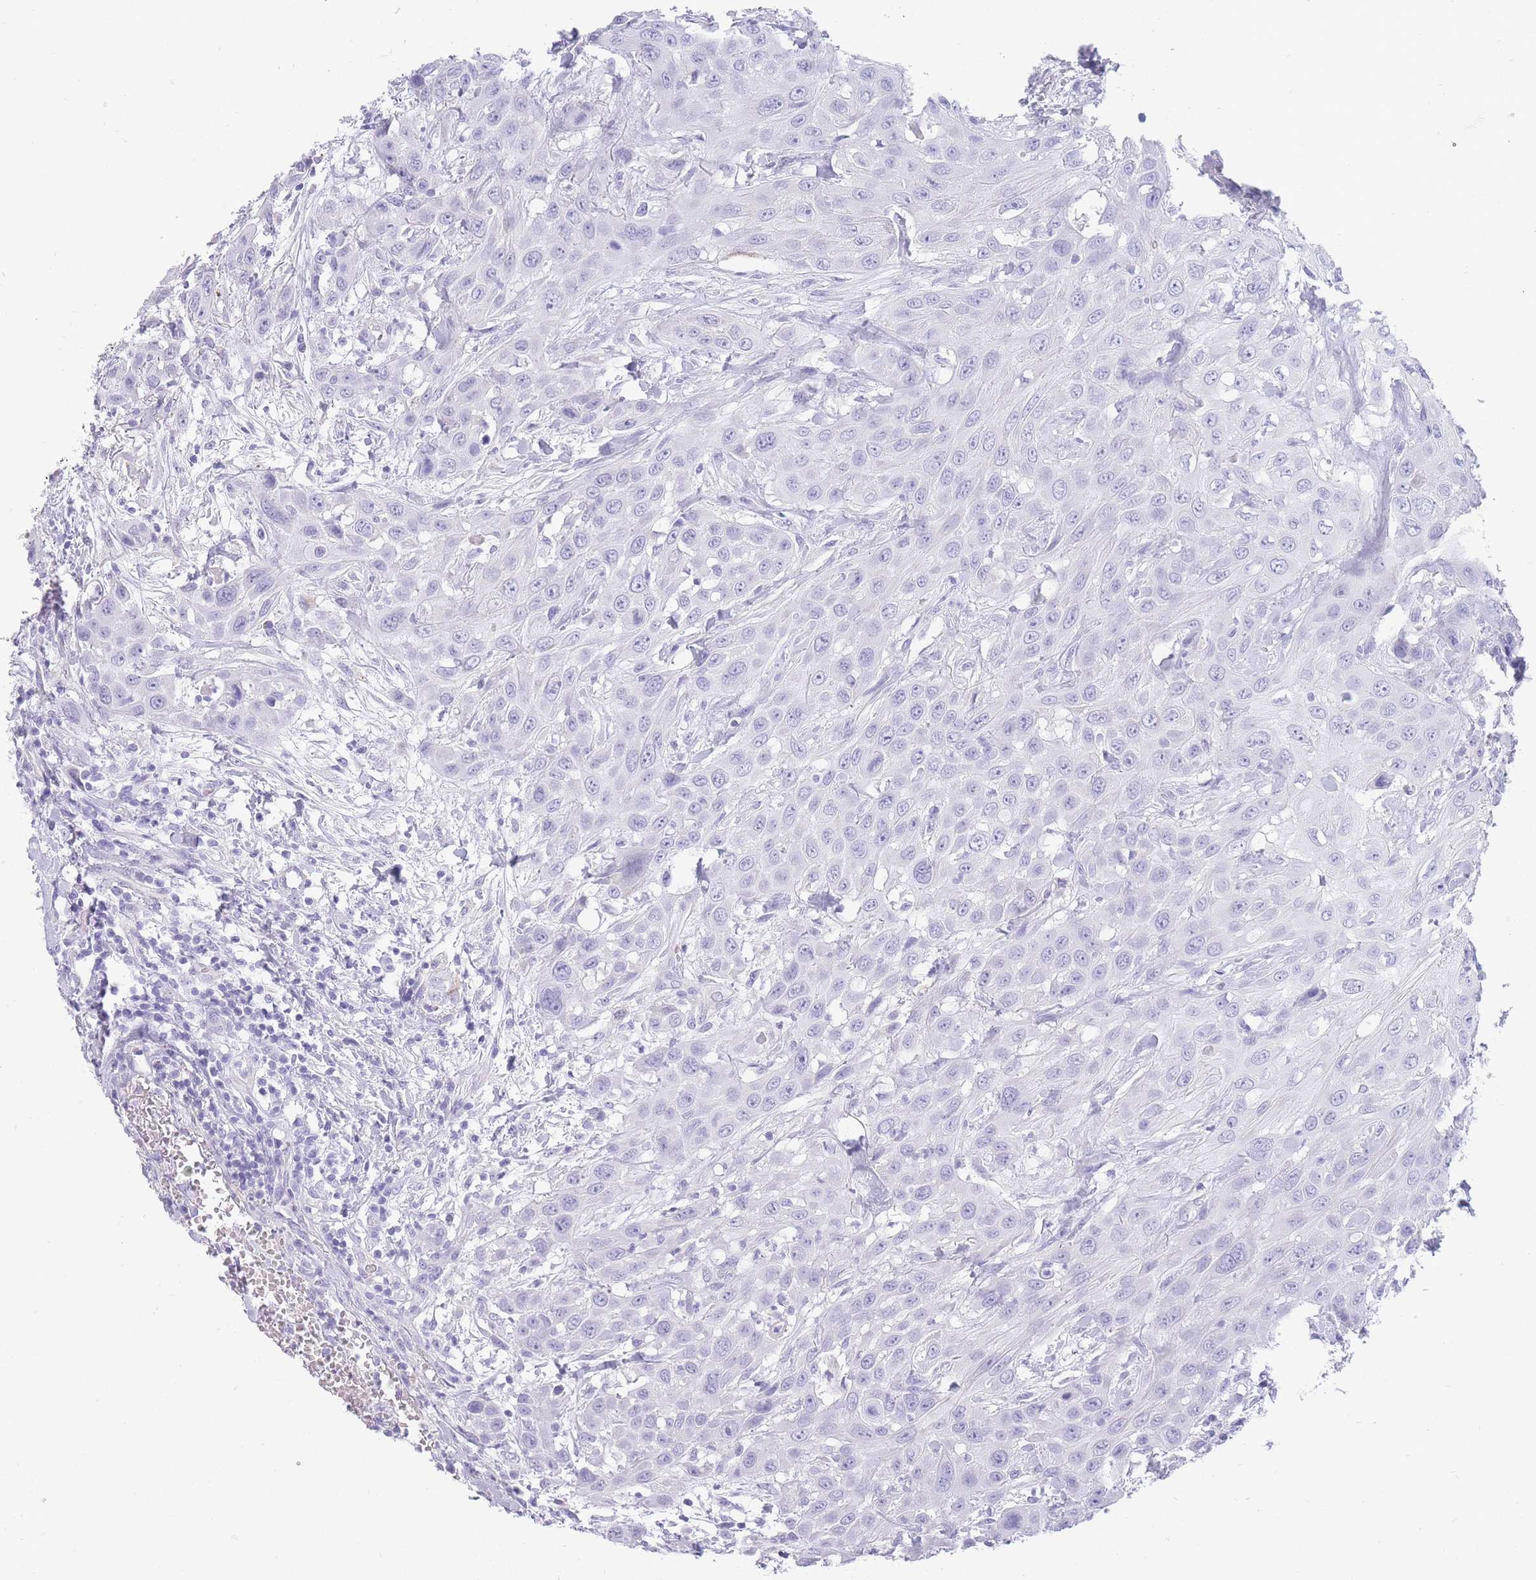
{"staining": {"intensity": "negative", "quantity": "none", "location": "none"}, "tissue": "head and neck cancer", "cell_type": "Tumor cells", "image_type": "cancer", "snomed": [{"axis": "morphology", "description": "Squamous cell carcinoma, NOS"}, {"axis": "topography", "description": "Head-Neck"}], "caption": "This is an immunohistochemistry image of squamous cell carcinoma (head and neck). There is no staining in tumor cells.", "gene": "UPK1A", "patient": {"sex": "male", "age": 81}}